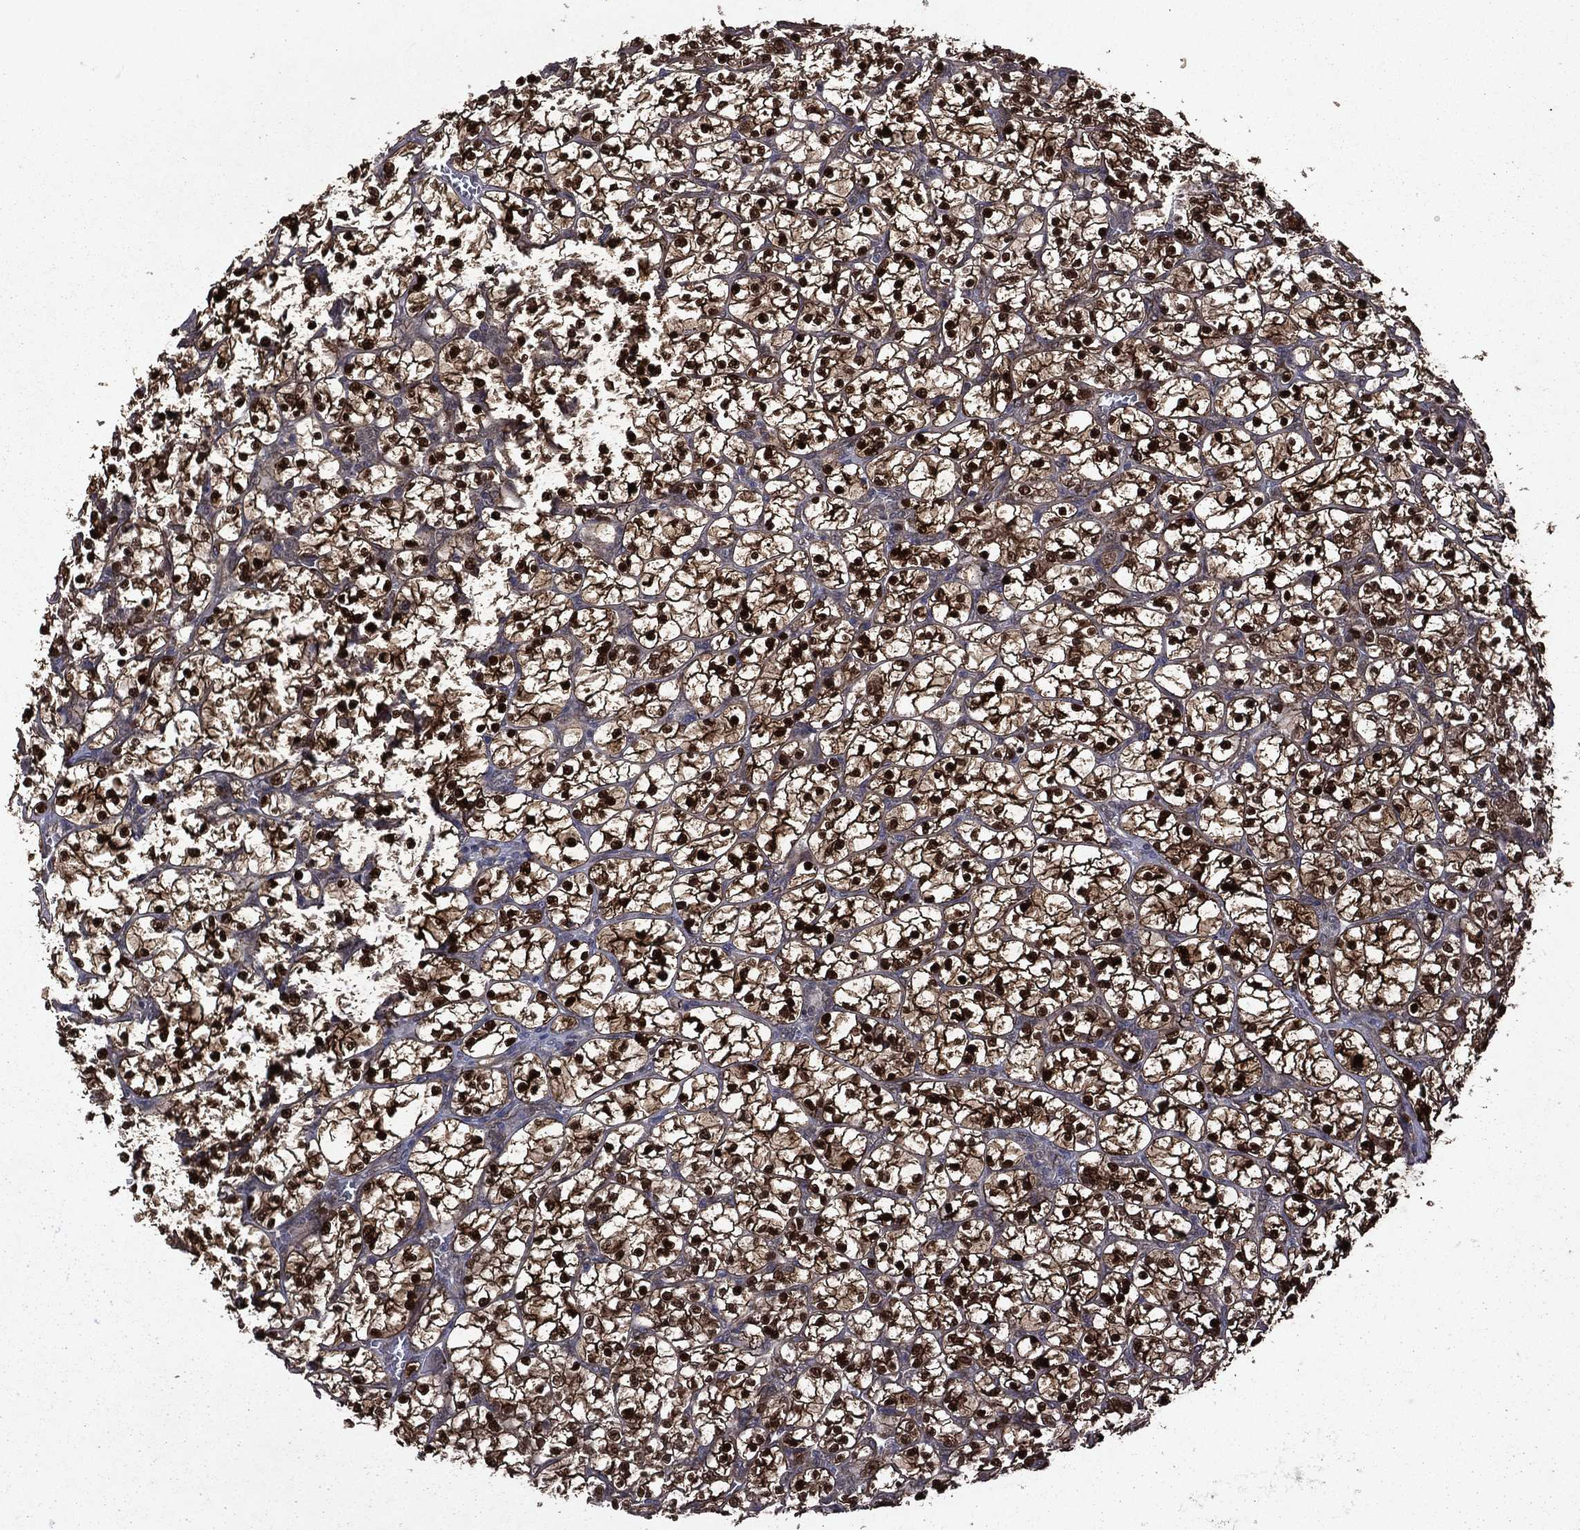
{"staining": {"intensity": "strong", "quantity": ">75%", "location": "cytoplasmic/membranous,nuclear"}, "tissue": "renal cancer", "cell_type": "Tumor cells", "image_type": "cancer", "snomed": [{"axis": "morphology", "description": "Adenocarcinoma, NOS"}, {"axis": "topography", "description": "Kidney"}], "caption": "Protein expression analysis of human renal cancer reveals strong cytoplasmic/membranous and nuclear staining in about >75% of tumor cells.", "gene": "FGD1", "patient": {"sex": "female", "age": 89}}